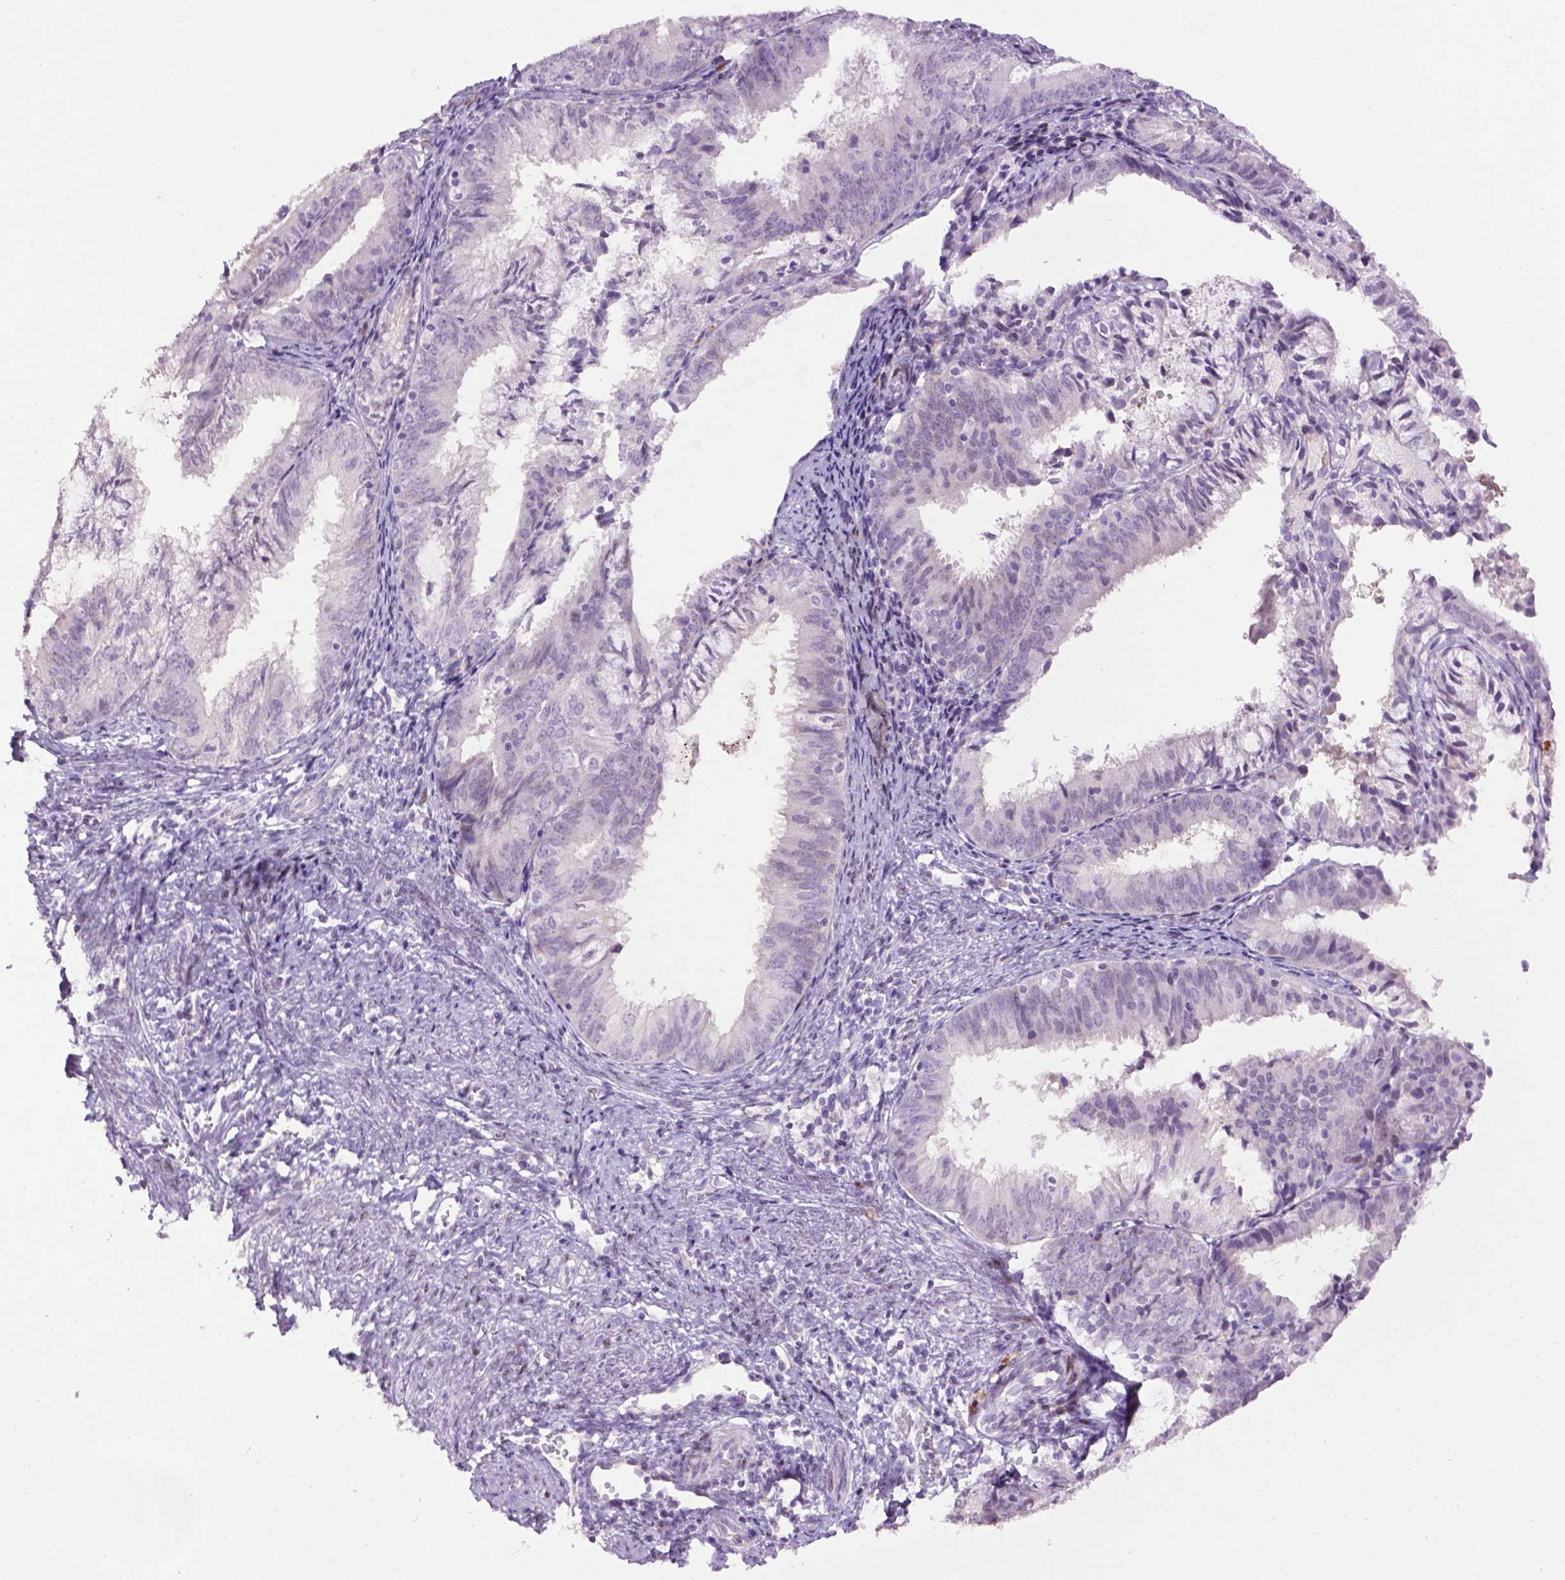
{"staining": {"intensity": "negative", "quantity": "none", "location": "none"}, "tissue": "endometrial cancer", "cell_type": "Tumor cells", "image_type": "cancer", "snomed": [{"axis": "morphology", "description": "Adenocarcinoma, NOS"}, {"axis": "topography", "description": "Endometrium"}], "caption": "The photomicrograph demonstrates no significant positivity in tumor cells of endometrial adenocarcinoma.", "gene": "TH", "patient": {"sex": "female", "age": 57}}